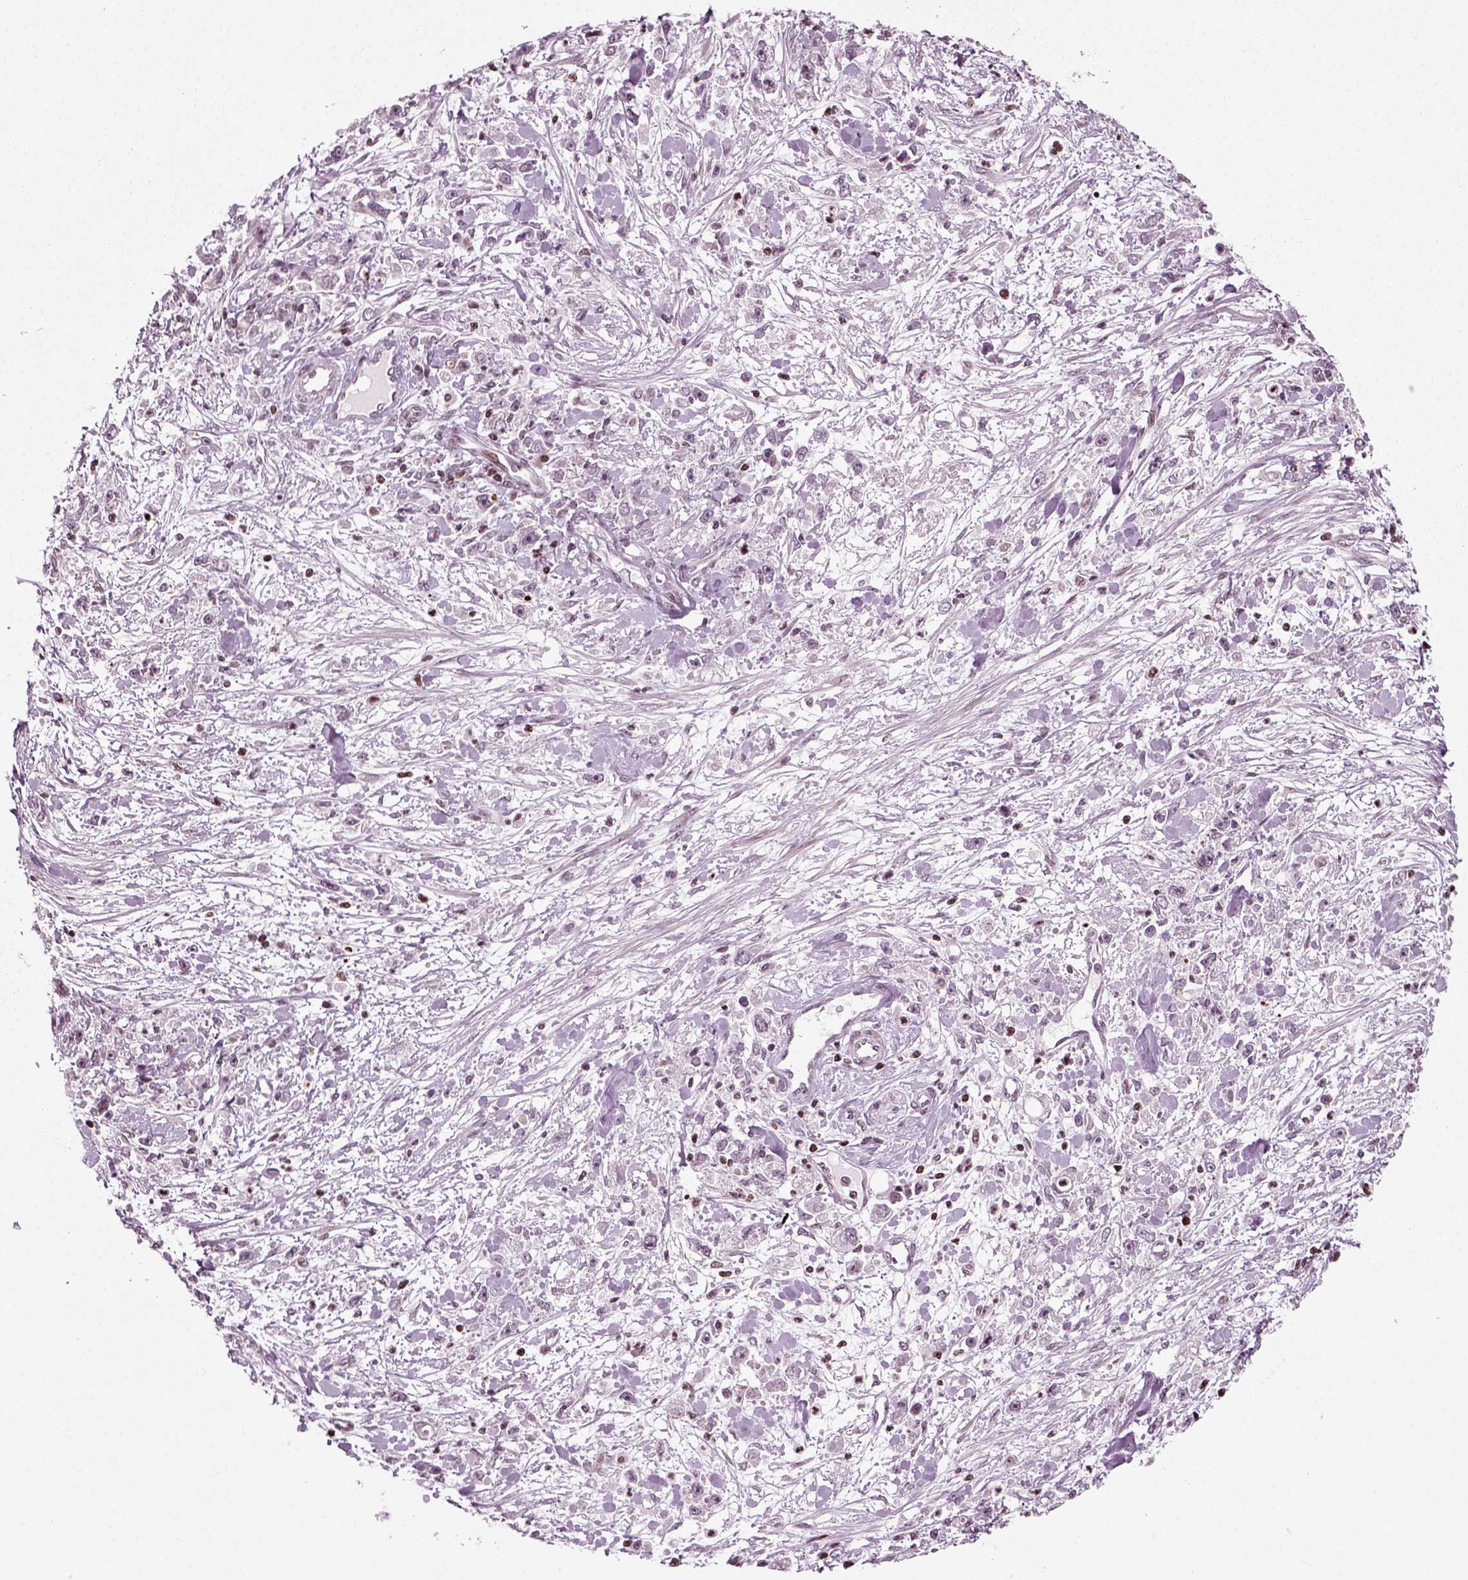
{"staining": {"intensity": "negative", "quantity": "none", "location": "none"}, "tissue": "stomach cancer", "cell_type": "Tumor cells", "image_type": "cancer", "snomed": [{"axis": "morphology", "description": "Adenocarcinoma, NOS"}, {"axis": "topography", "description": "Stomach"}], "caption": "Photomicrograph shows no protein staining in tumor cells of stomach cancer tissue.", "gene": "HEYL", "patient": {"sex": "female", "age": 59}}